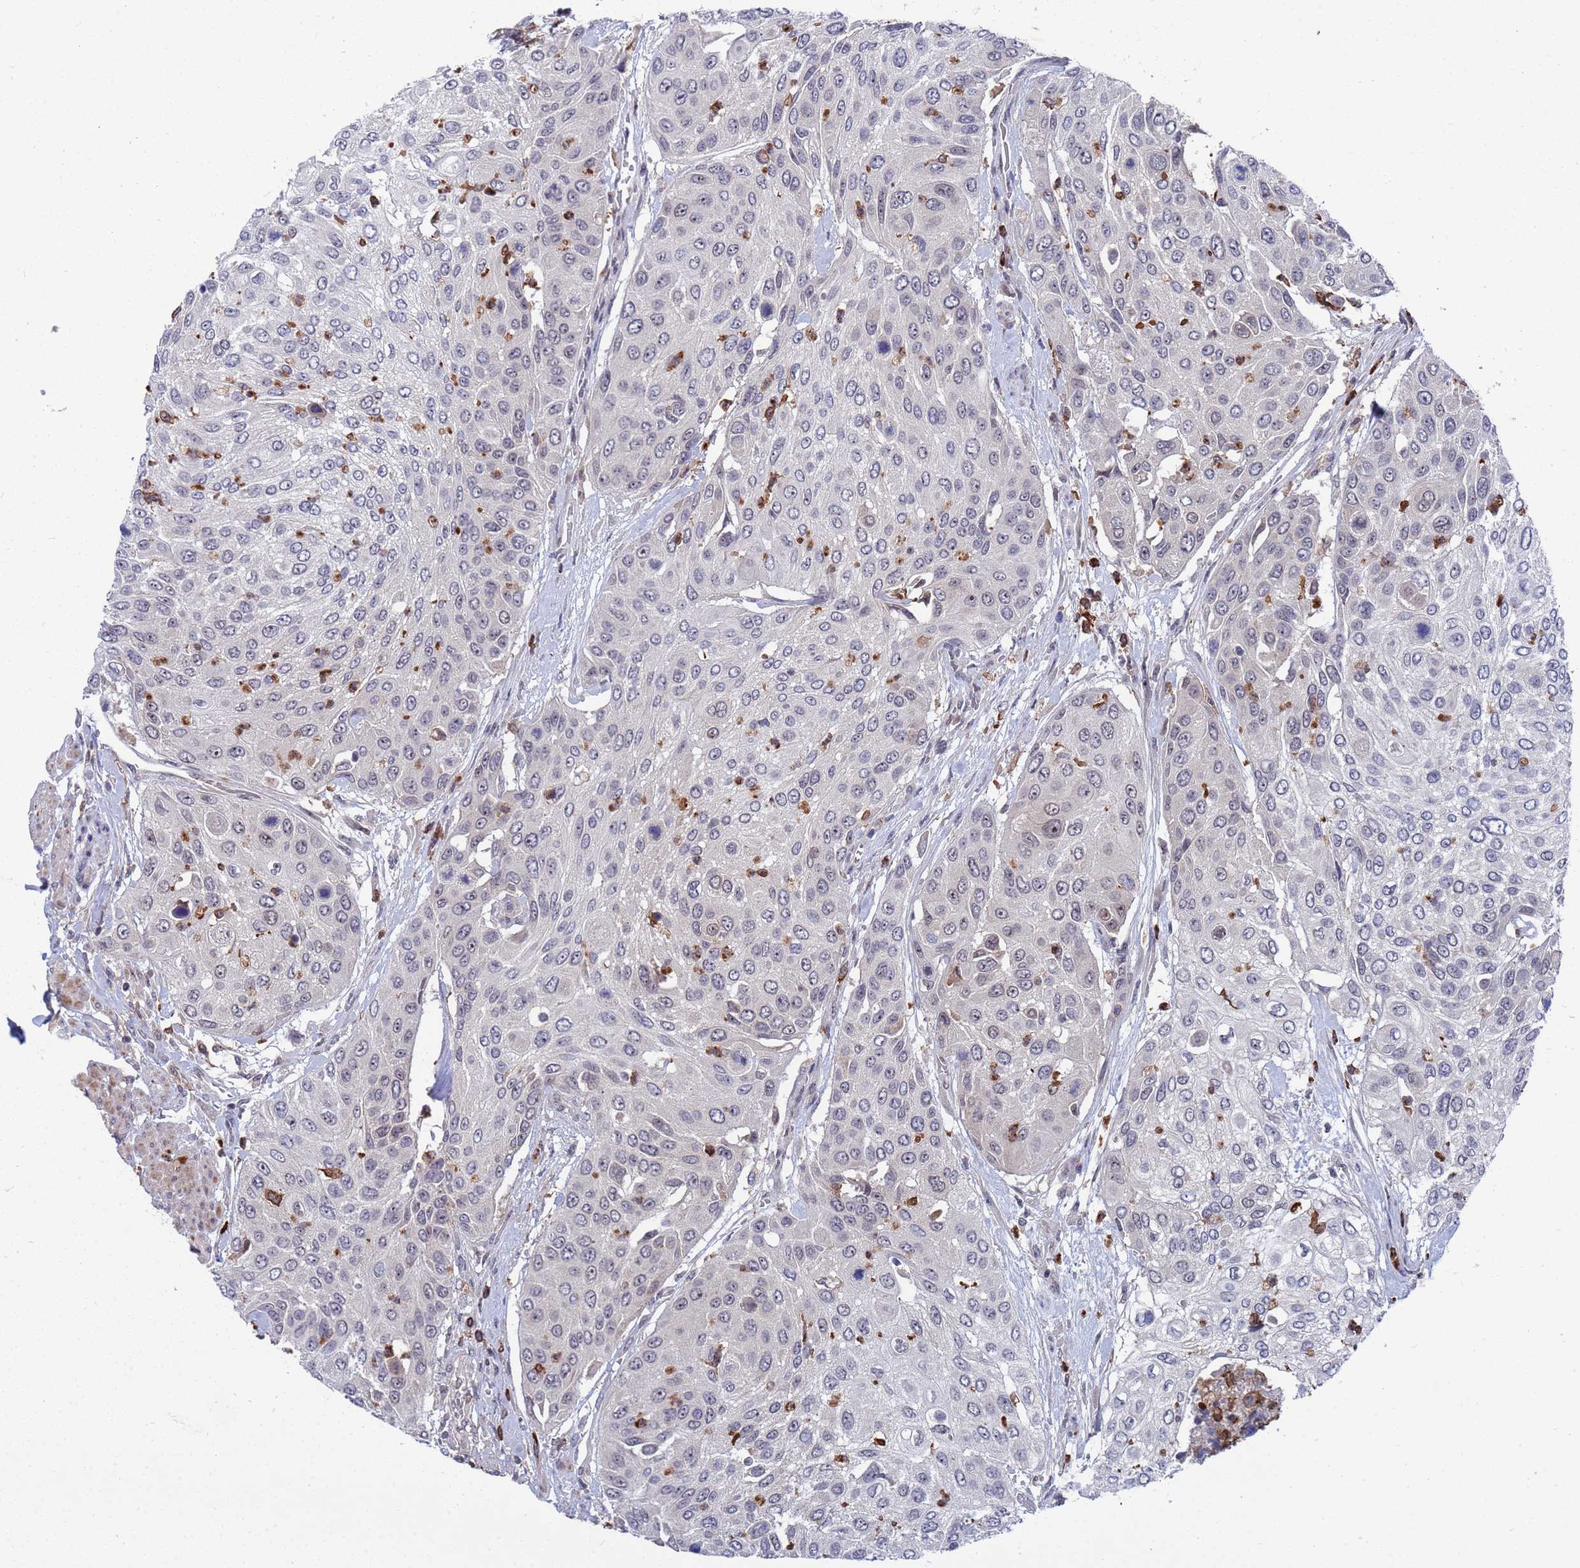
{"staining": {"intensity": "moderate", "quantity": "25%-75%", "location": "cytoplasmic/membranous,nuclear"}, "tissue": "urothelial cancer", "cell_type": "Tumor cells", "image_type": "cancer", "snomed": [{"axis": "morphology", "description": "Urothelial carcinoma, High grade"}, {"axis": "topography", "description": "Urinary bladder"}], "caption": "Urothelial carcinoma (high-grade) was stained to show a protein in brown. There is medium levels of moderate cytoplasmic/membranous and nuclear expression in about 25%-75% of tumor cells. (DAB (3,3'-diaminobenzidine) IHC with brightfield microscopy, high magnification).", "gene": "TMBIM6", "patient": {"sex": "female", "age": 79}}